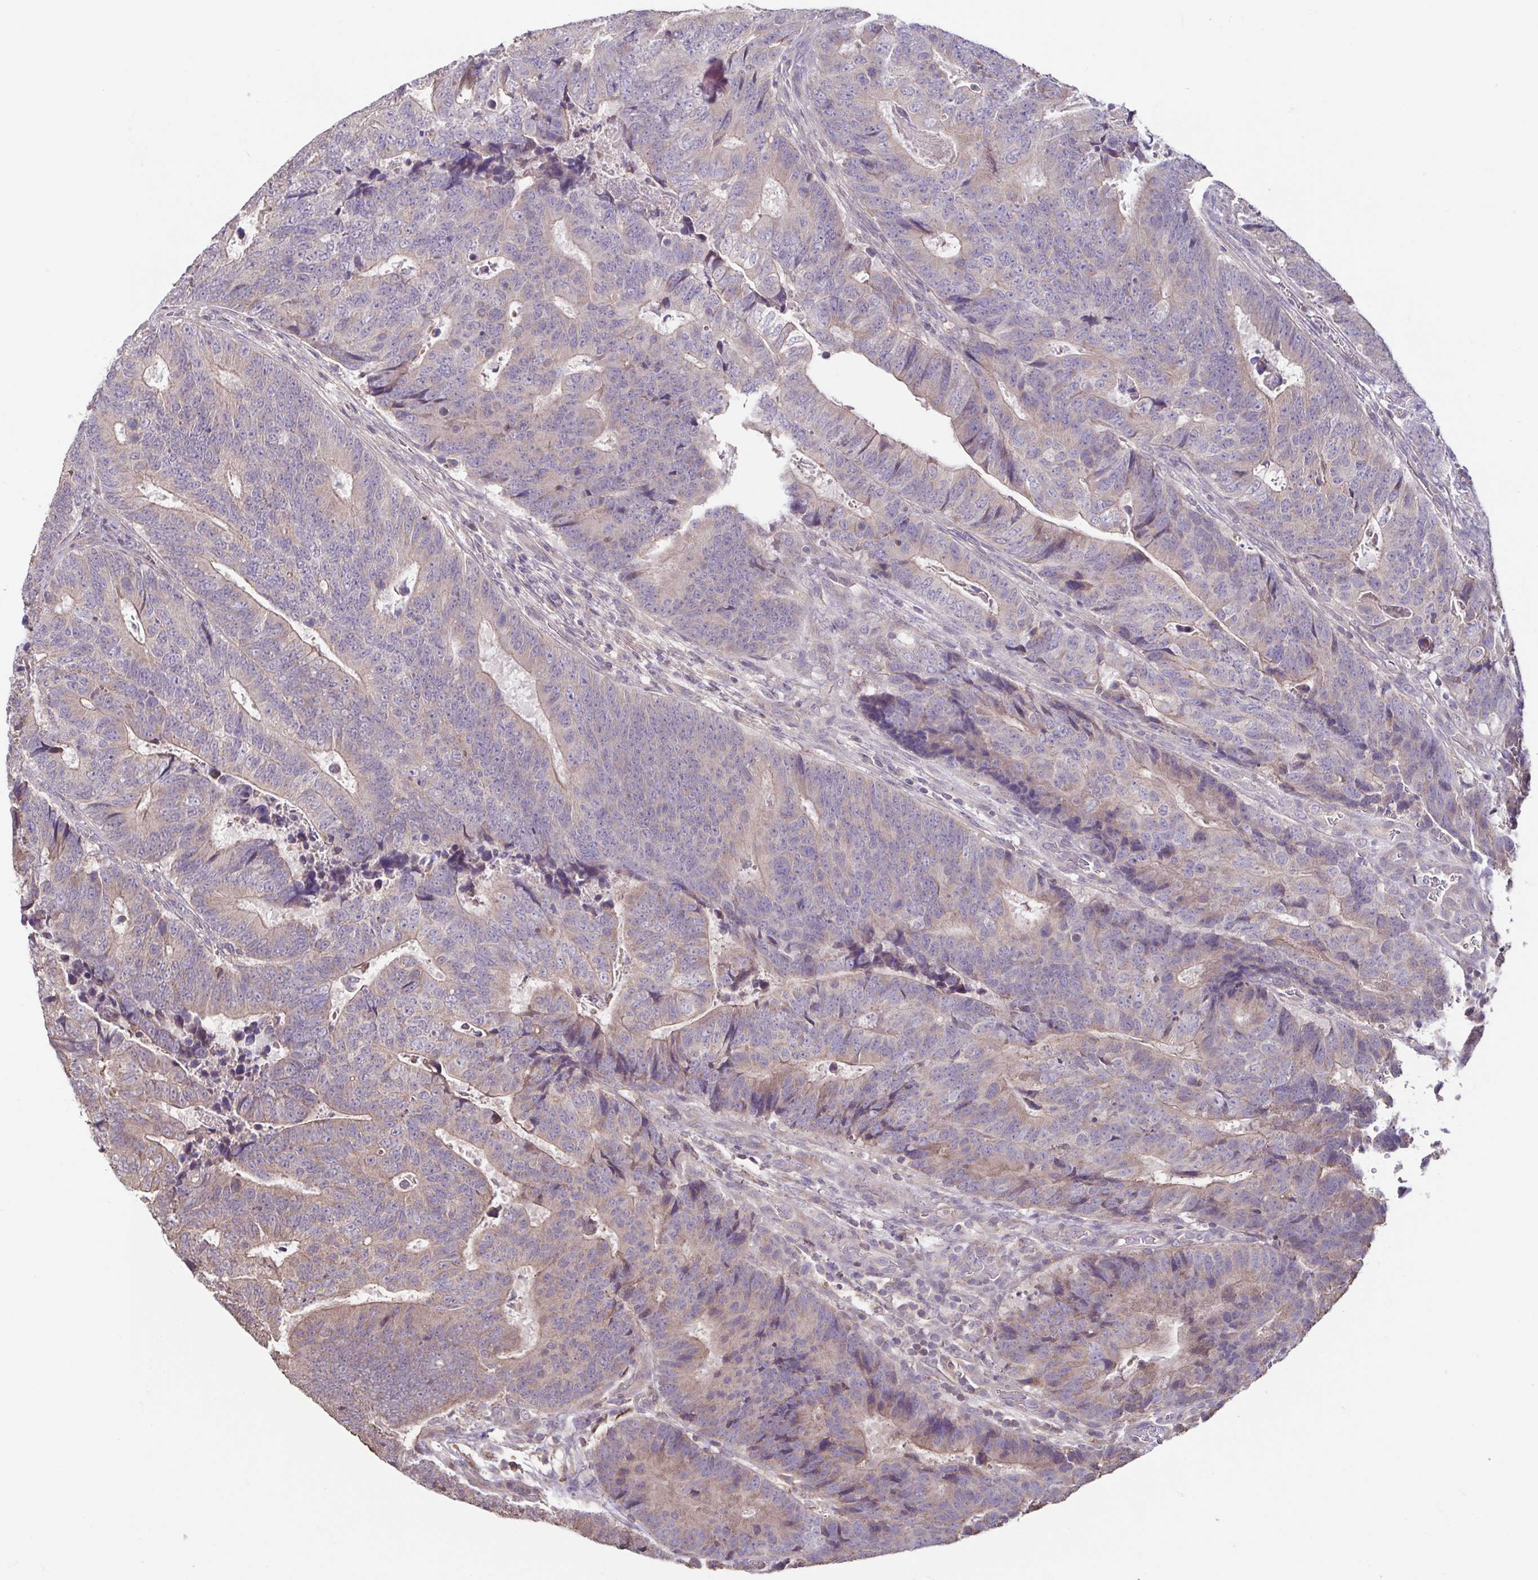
{"staining": {"intensity": "weak", "quantity": "<25%", "location": "cytoplasmic/membranous"}, "tissue": "colorectal cancer", "cell_type": "Tumor cells", "image_type": "cancer", "snomed": [{"axis": "morphology", "description": "Adenocarcinoma, NOS"}, {"axis": "topography", "description": "Colon"}], "caption": "IHC photomicrograph of neoplastic tissue: human colorectal cancer (adenocarcinoma) stained with DAB (3,3'-diaminobenzidine) shows no significant protein expression in tumor cells.", "gene": "ACTRT2", "patient": {"sex": "female", "age": 48}}